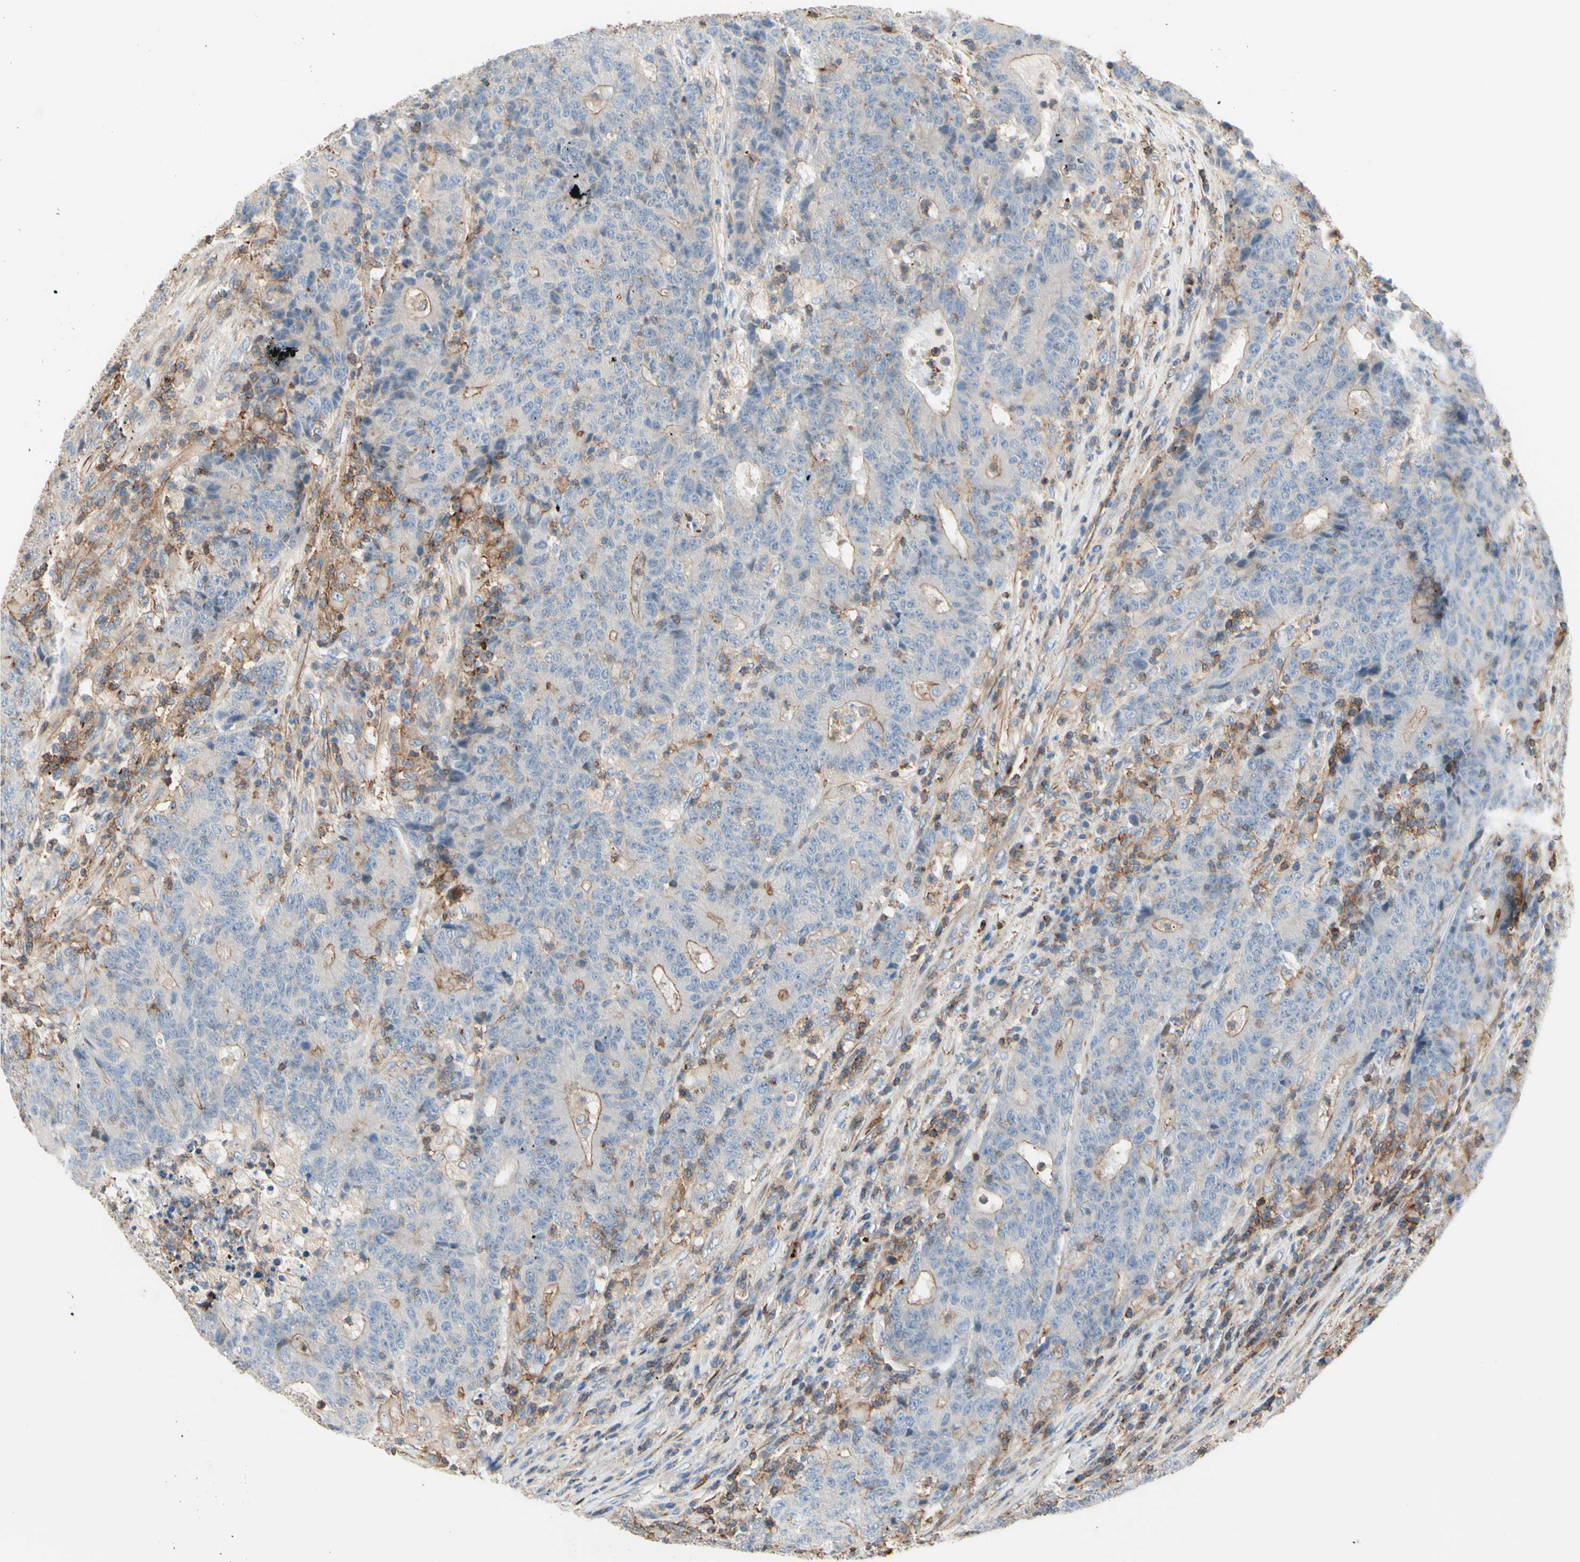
{"staining": {"intensity": "moderate", "quantity": "<25%", "location": "cytoplasmic/membranous"}, "tissue": "colorectal cancer", "cell_type": "Tumor cells", "image_type": "cancer", "snomed": [{"axis": "morphology", "description": "Normal tissue, NOS"}, {"axis": "morphology", "description": "Adenocarcinoma, NOS"}, {"axis": "topography", "description": "Colon"}], "caption": "This histopathology image displays colorectal cancer stained with IHC to label a protein in brown. The cytoplasmic/membranous of tumor cells show moderate positivity for the protein. Nuclei are counter-stained blue.", "gene": "SEMA4C", "patient": {"sex": "female", "age": 75}}